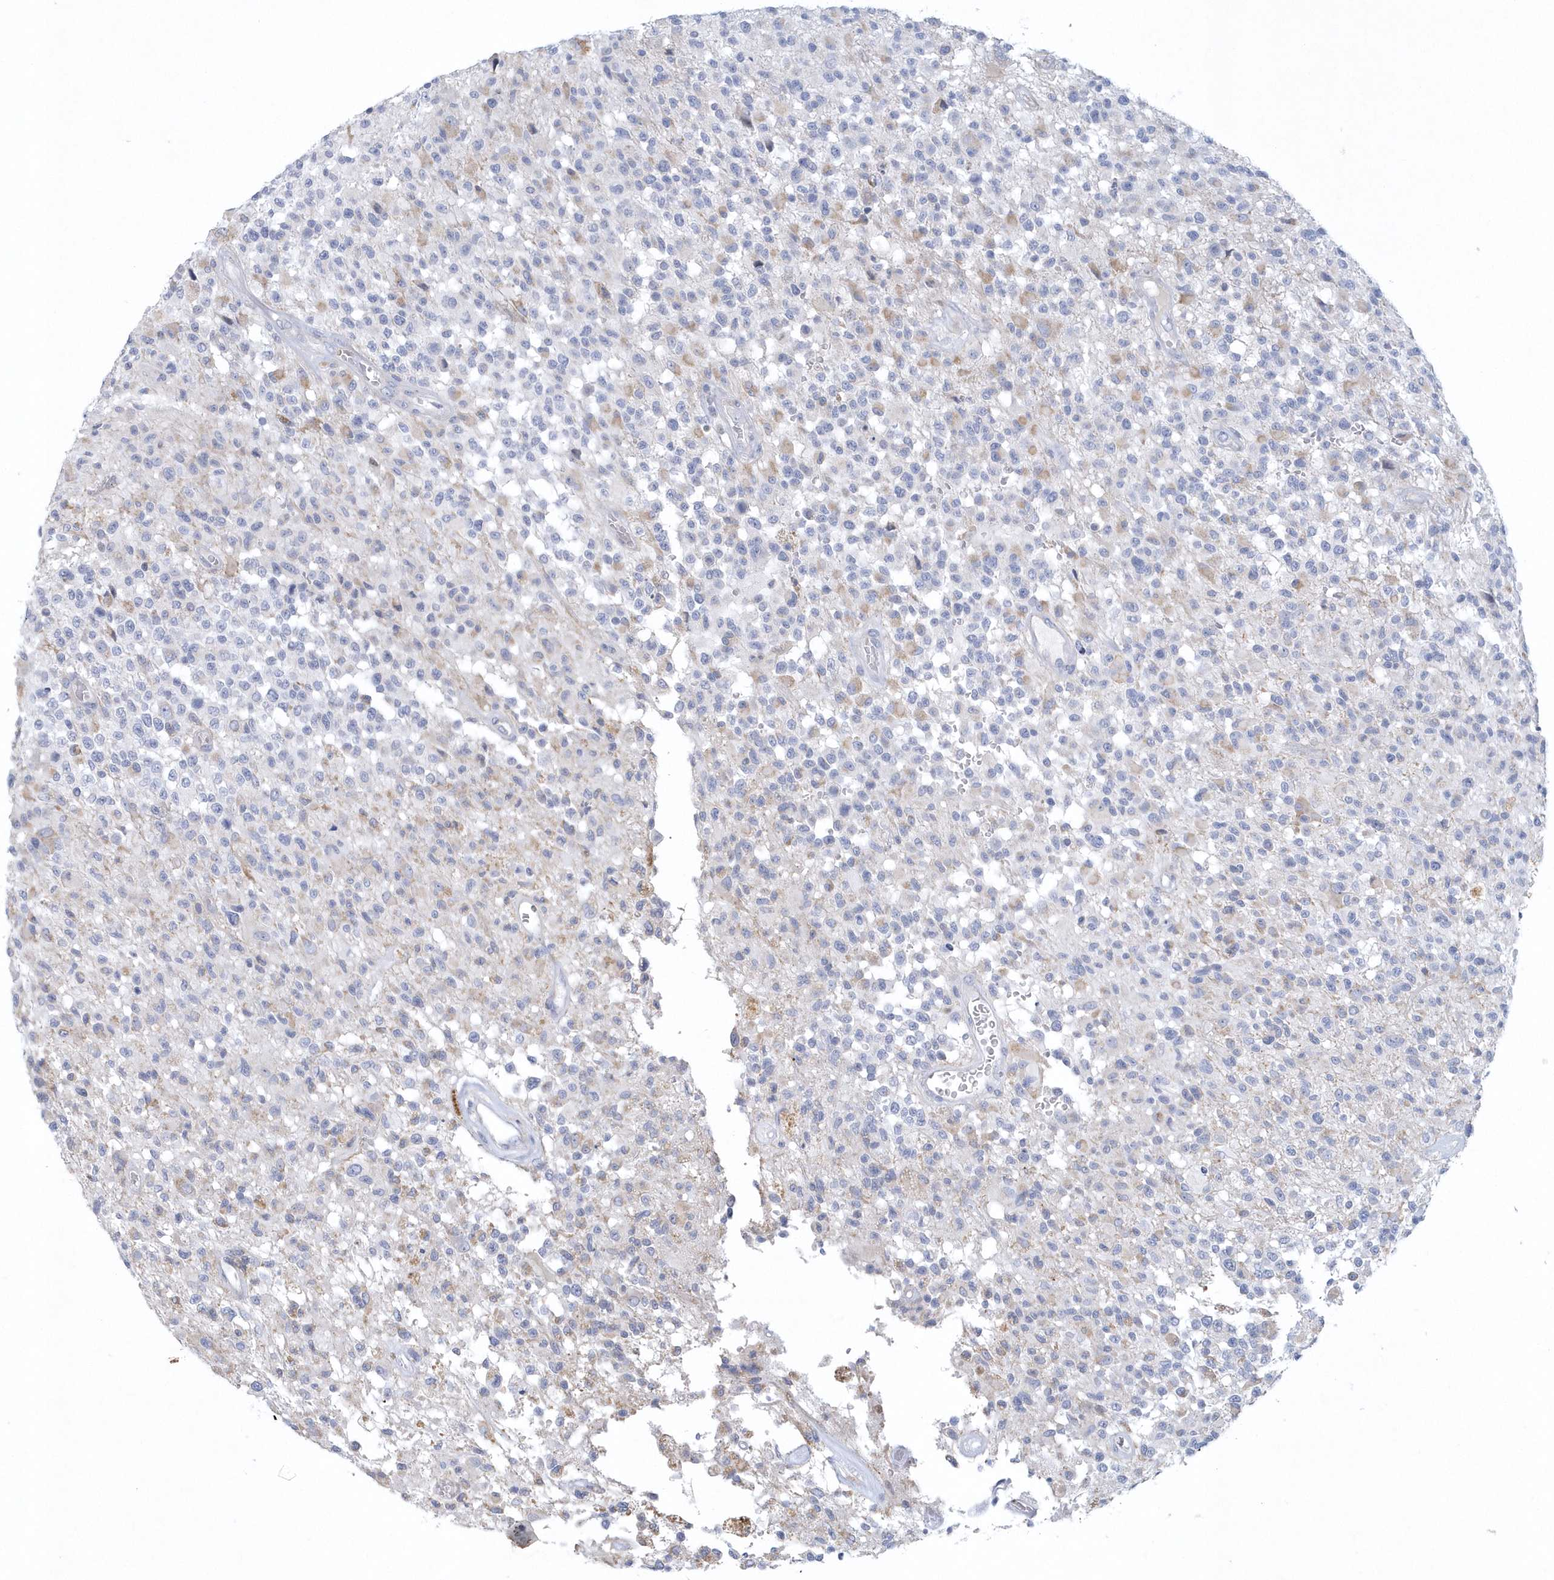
{"staining": {"intensity": "negative", "quantity": "none", "location": "none"}, "tissue": "glioma", "cell_type": "Tumor cells", "image_type": "cancer", "snomed": [{"axis": "morphology", "description": "Glioma, malignant, High grade"}, {"axis": "morphology", "description": "Glioblastoma, NOS"}, {"axis": "topography", "description": "Brain"}], "caption": "This is an IHC micrograph of human glioma. There is no expression in tumor cells.", "gene": "NIPAL1", "patient": {"sex": "male", "age": 60}}